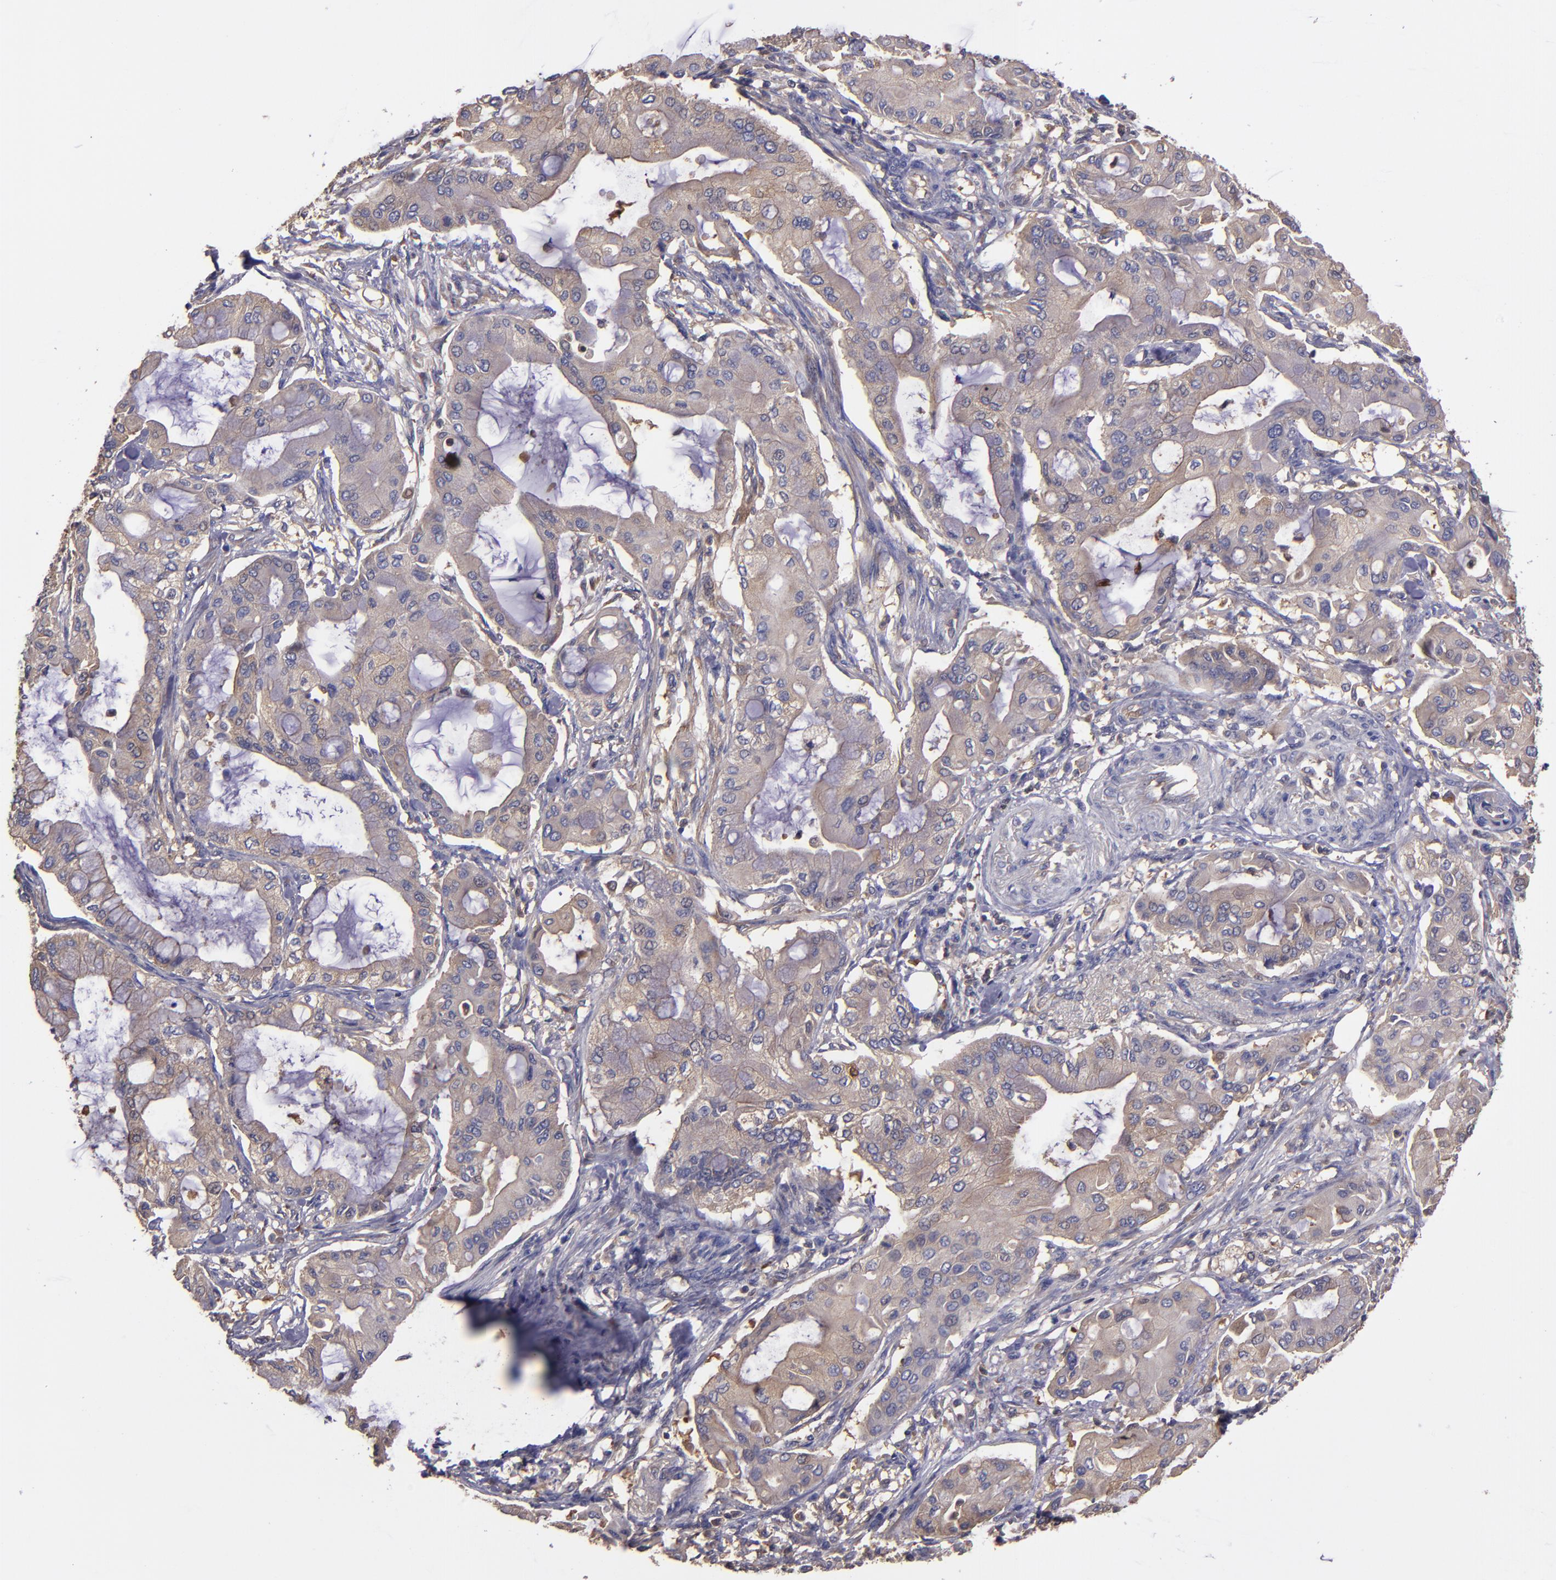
{"staining": {"intensity": "weak", "quantity": "25%-75%", "location": "cytoplasmic/membranous"}, "tissue": "pancreatic cancer", "cell_type": "Tumor cells", "image_type": "cancer", "snomed": [{"axis": "morphology", "description": "Adenocarcinoma, NOS"}, {"axis": "morphology", "description": "Adenocarcinoma, metastatic, NOS"}, {"axis": "topography", "description": "Lymph node"}, {"axis": "topography", "description": "Pancreas"}, {"axis": "topography", "description": "Duodenum"}], "caption": "Pancreatic metastatic adenocarcinoma was stained to show a protein in brown. There is low levels of weak cytoplasmic/membranous staining in approximately 25%-75% of tumor cells. The protein of interest is shown in brown color, while the nuclei are stained blue.", "gene": "CARS1", "patient": {"sex": "female", "age": 64}}